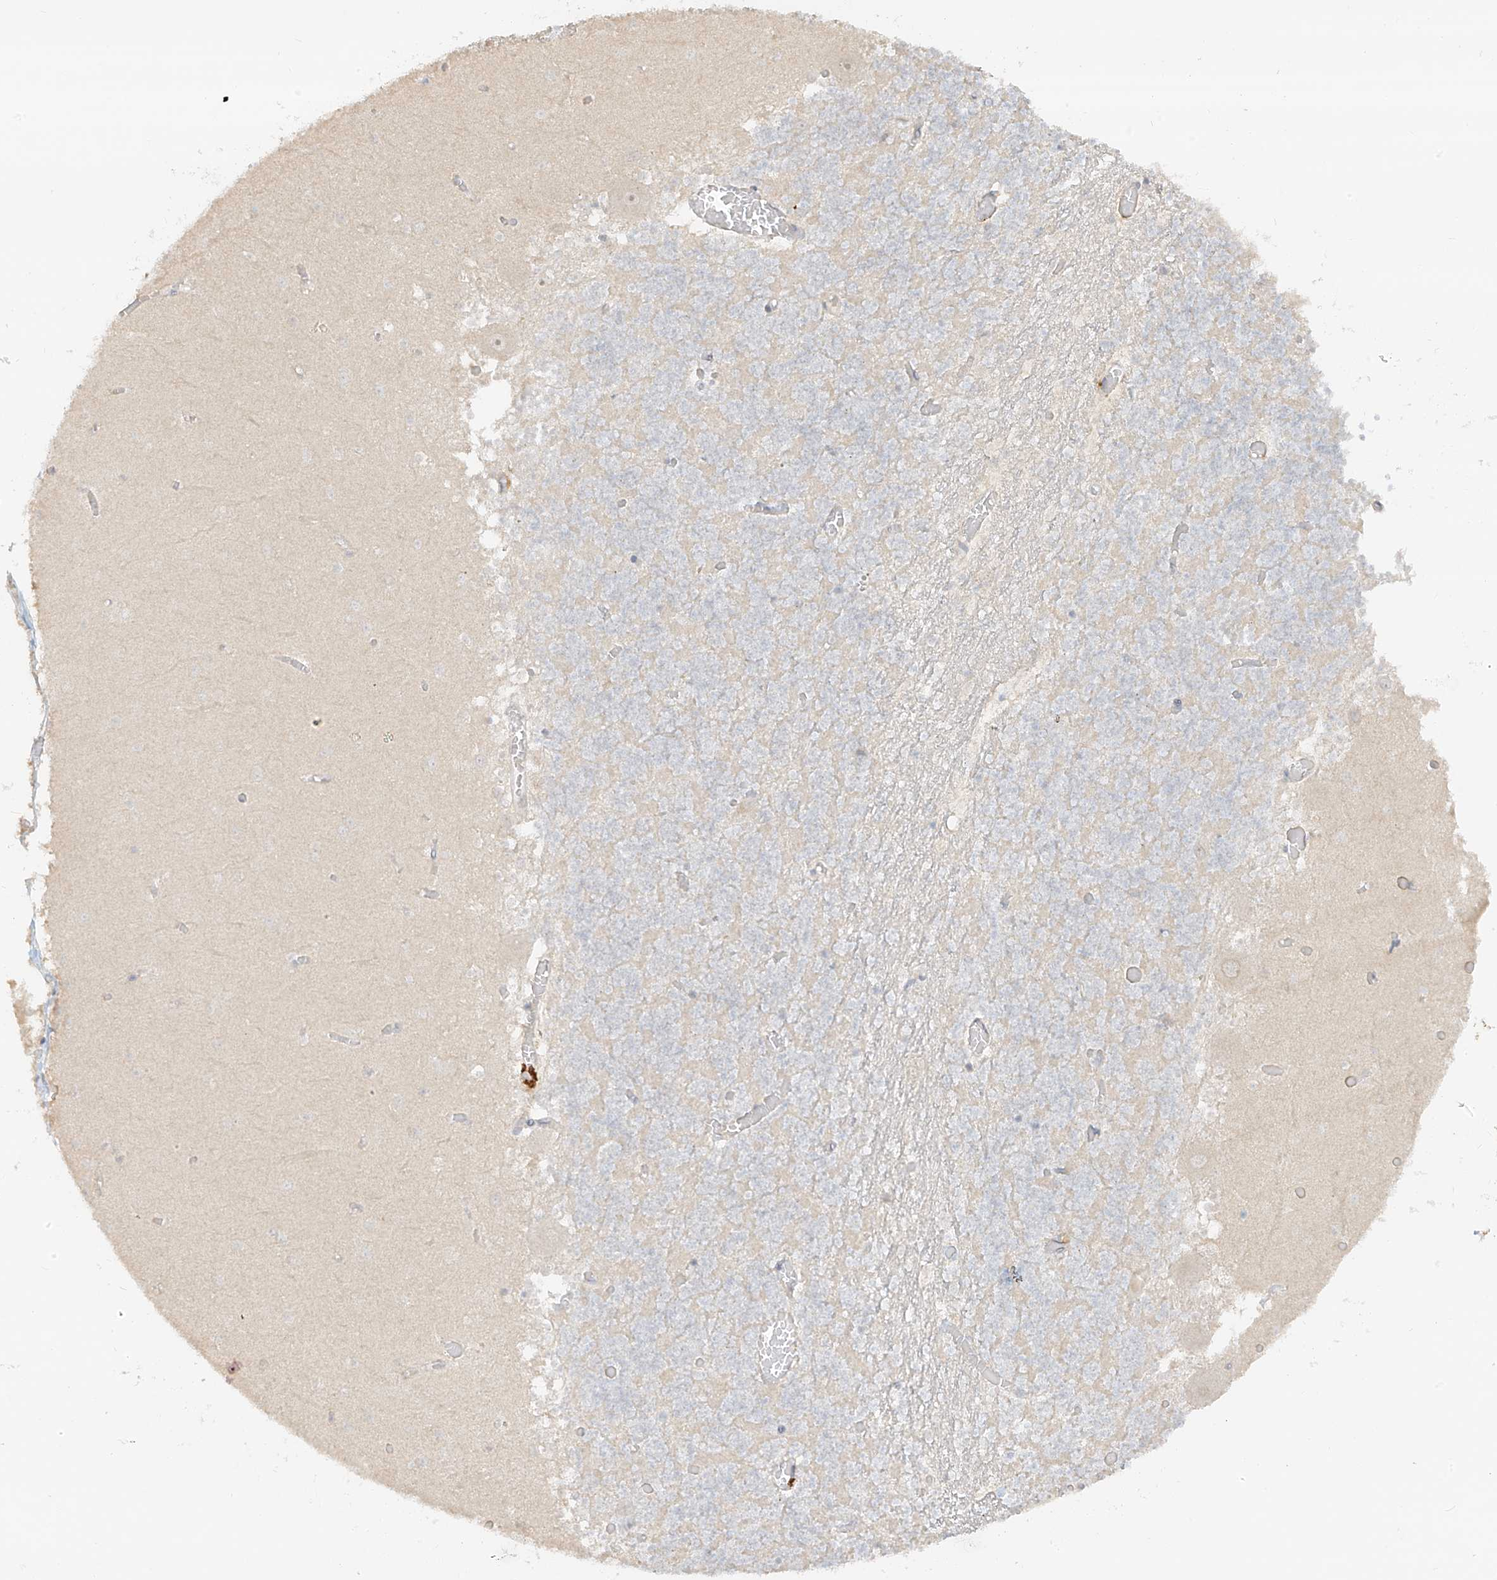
{"staining": {"intensity": "negative", "quantity": "none", "location": "none"}, "tissue": "cerebellum", "cell_type": "Cells in granular layer", "image_type": "normal", "snomed": [{"axis": "morphology", "description": "Normal tissue, NOS"}, {"axis": "topography", "description": "Cerebellum"}], "caption": "DAB immunohistochemical staining of unremarkable cerebellum shows no significant positivity in cells in granular layer.", "gene": "LIPT1", "patient": {"sex": "female", "age": 28}}